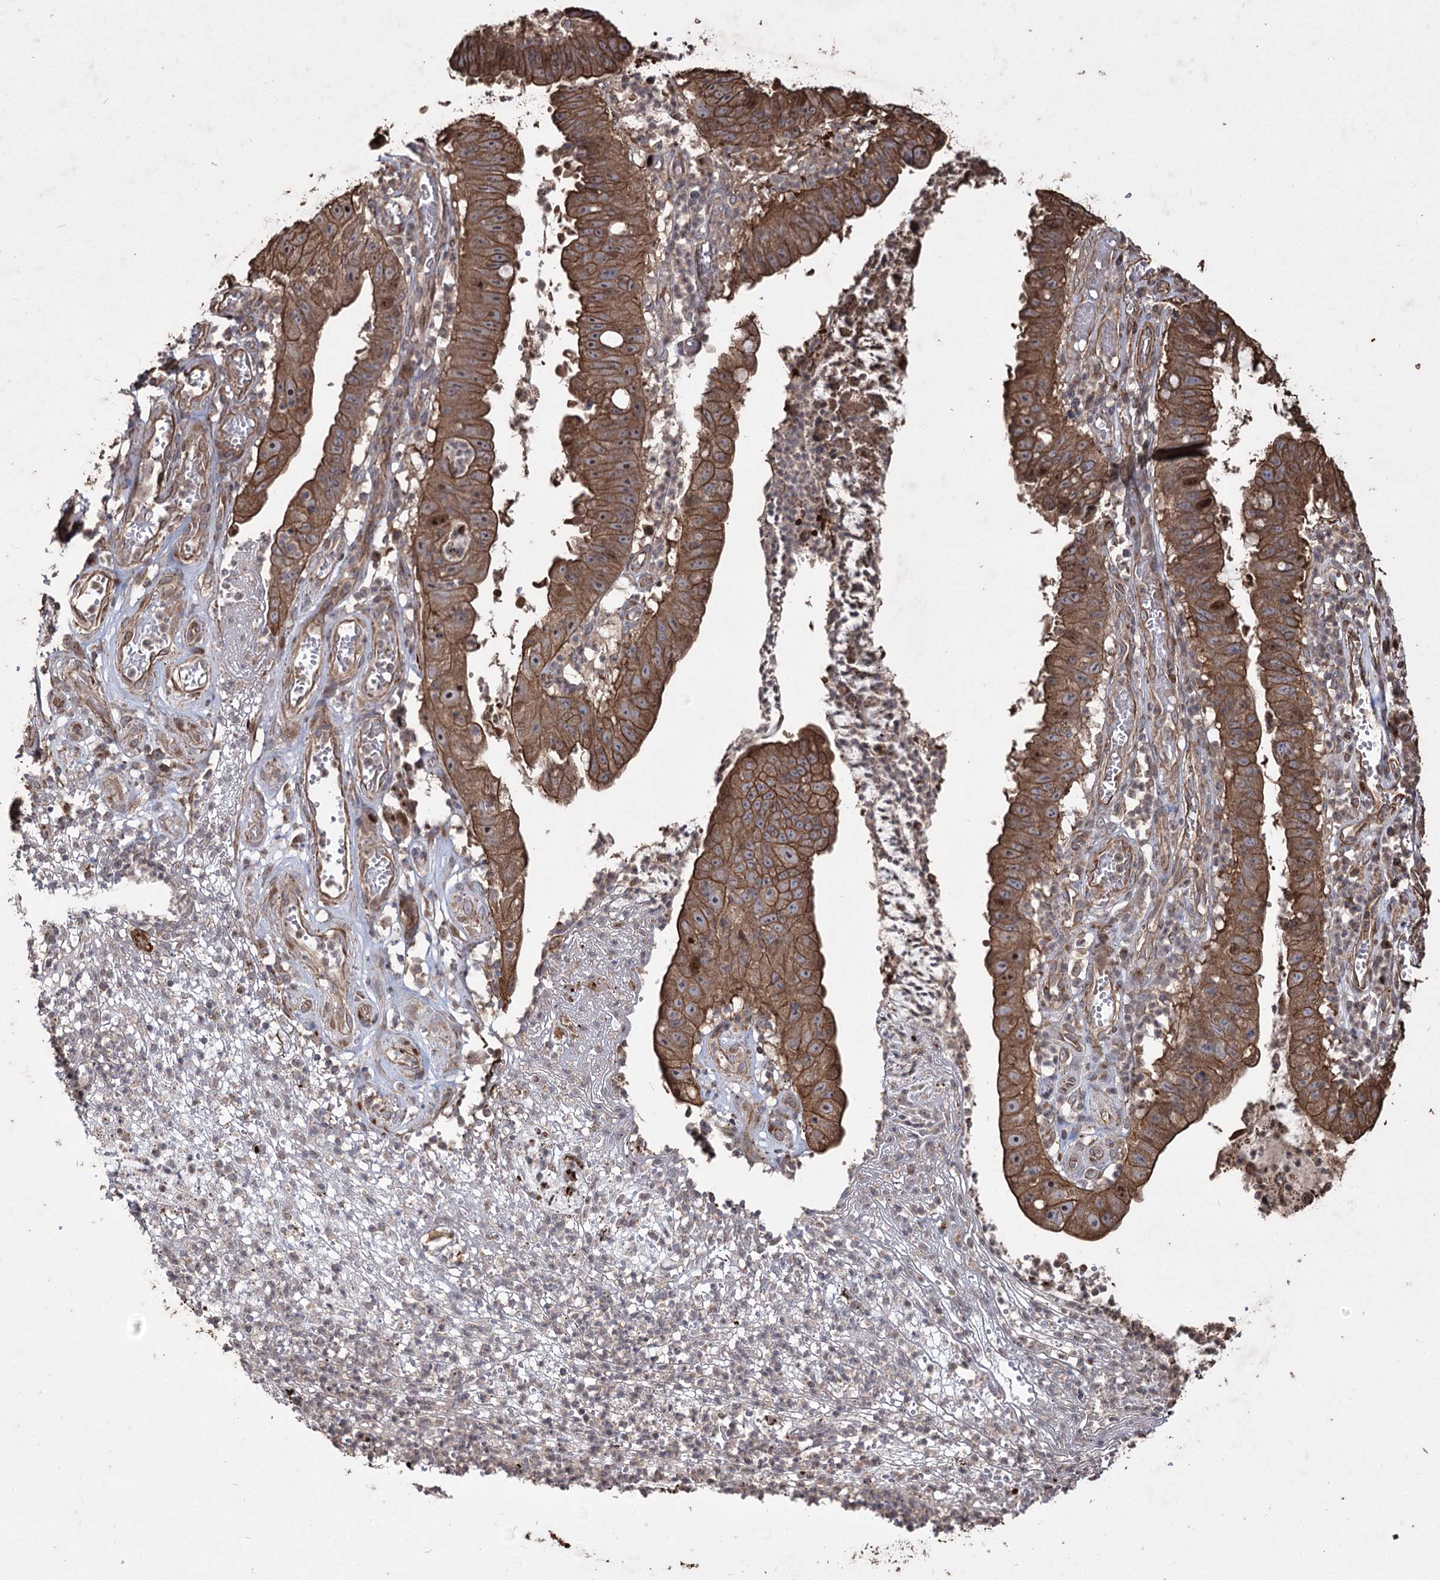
{"staining": {"intensity": "moderate", "quantity": ">75%", "location": "cytoplasmic/membranous,nuclear"}, "tissue": "stomach cancer", "cell_type": "Tumor cells", "image_type": "cancer", "snomed": [{"axis": "morphology", "description": "Adenocarcinoma, NOS"}, {"axis": "topography", "description": "Stomach"}], "caption": "This image reveals stomach cancer stained with IHC to label a protein in brown. The cytoplasmic/membranous and nuclear of tumor cells show moderate positivity for the protein. Nuclei are counter-stained blue.", "gene": "PRC1", "patient": {"sex": "male", "age": 59}}